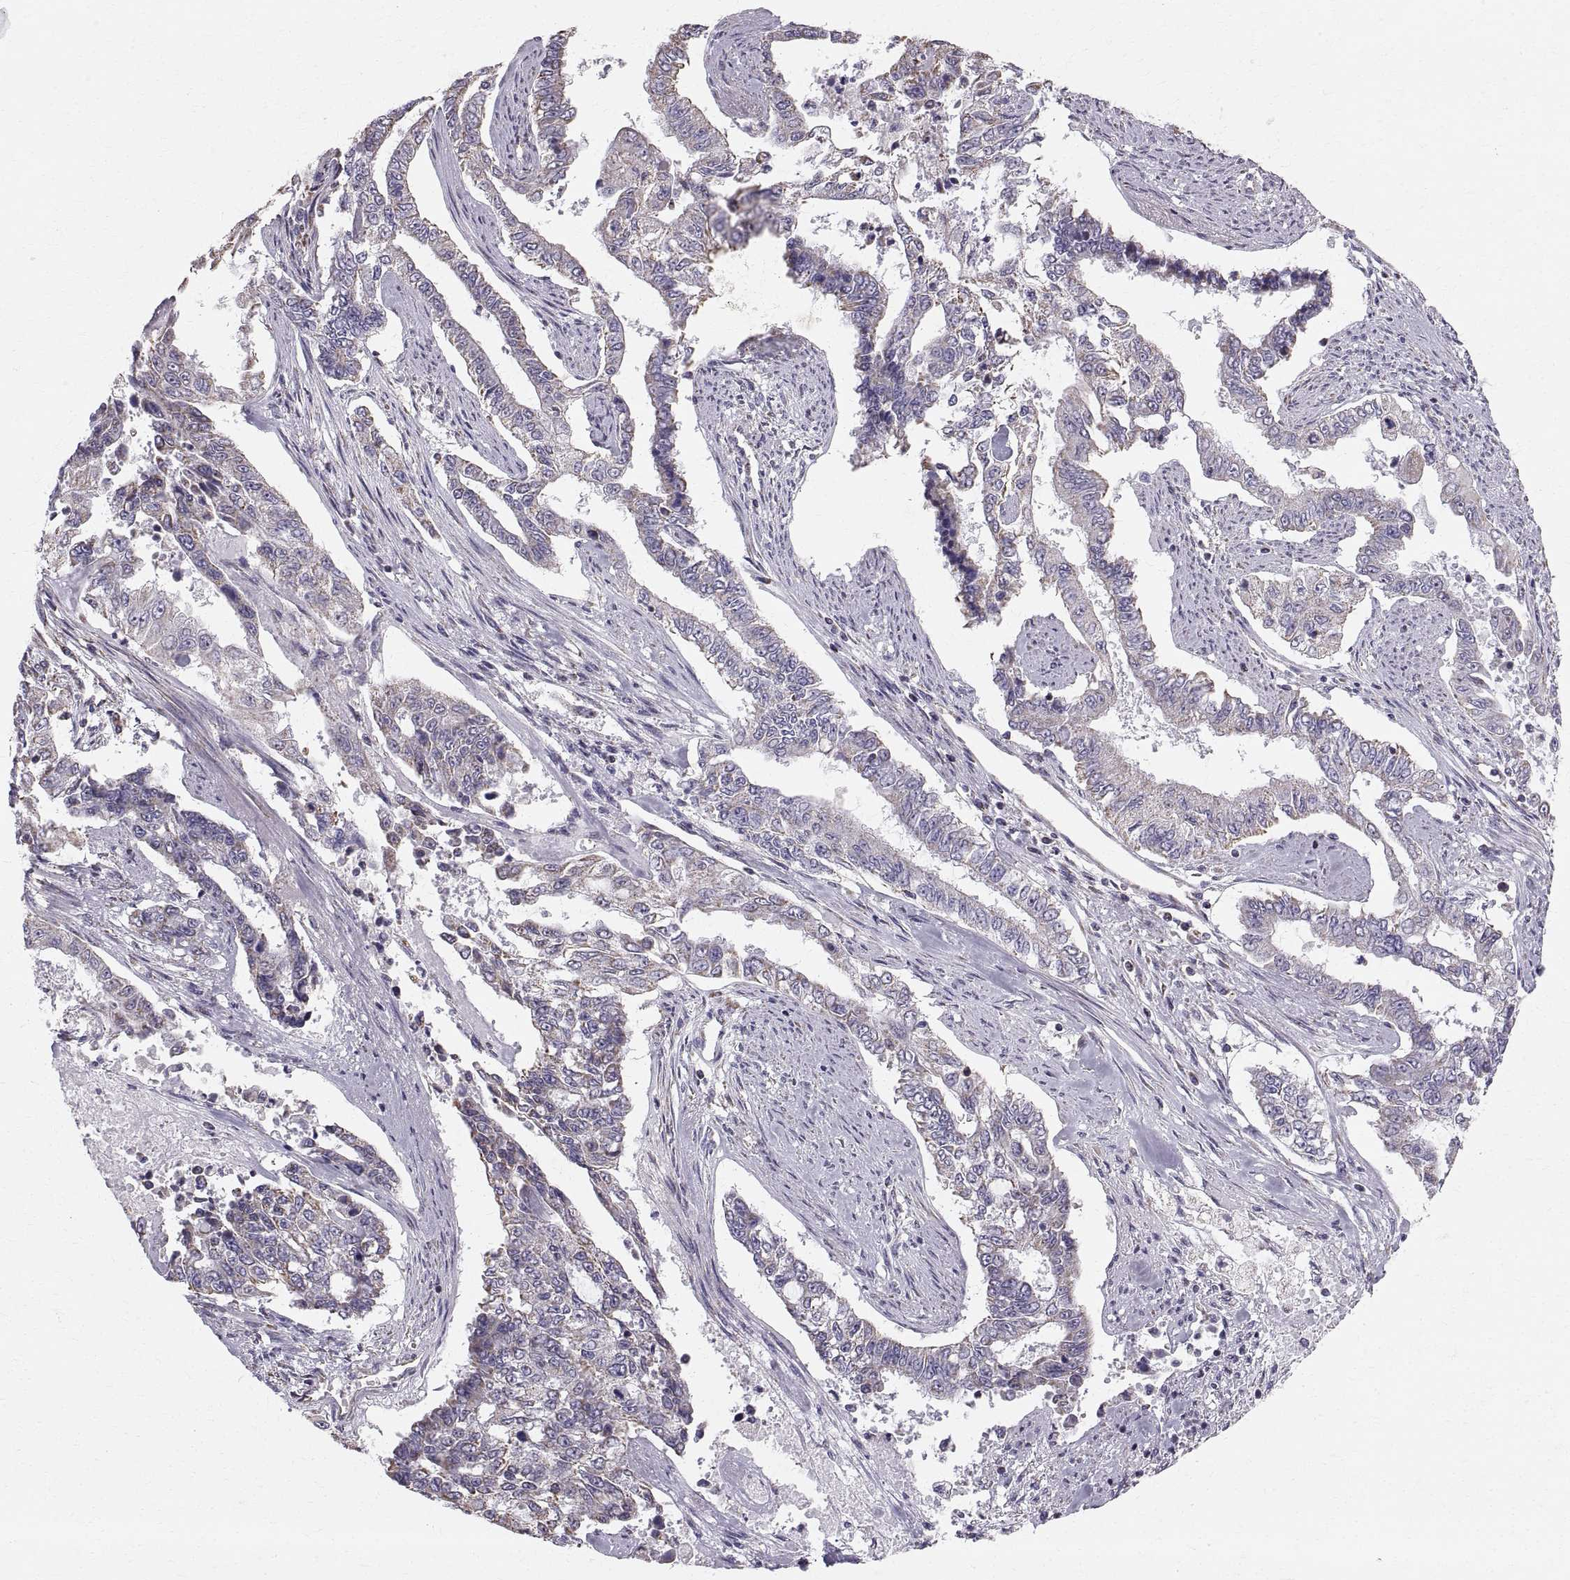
{"staining": {"intensity": "weak", "quantity": "<25%", "location": "cytoplasmic/membranous"}, "tissue": "endometrial cancer", "cell_type": "Tumor cells", "image_type": "cancer", "snomed": [{"axis": "morphology", "description": "Adenocarcinoma, NOS"}, {"axis": "topography", "description": "Uterus"}], "caption": "Tumor cells are negative for protein expression in human endometrial cancer (adenocarcinoma).", "gene": "STMND1", "patient": {"sex": "female", "age": 59}}